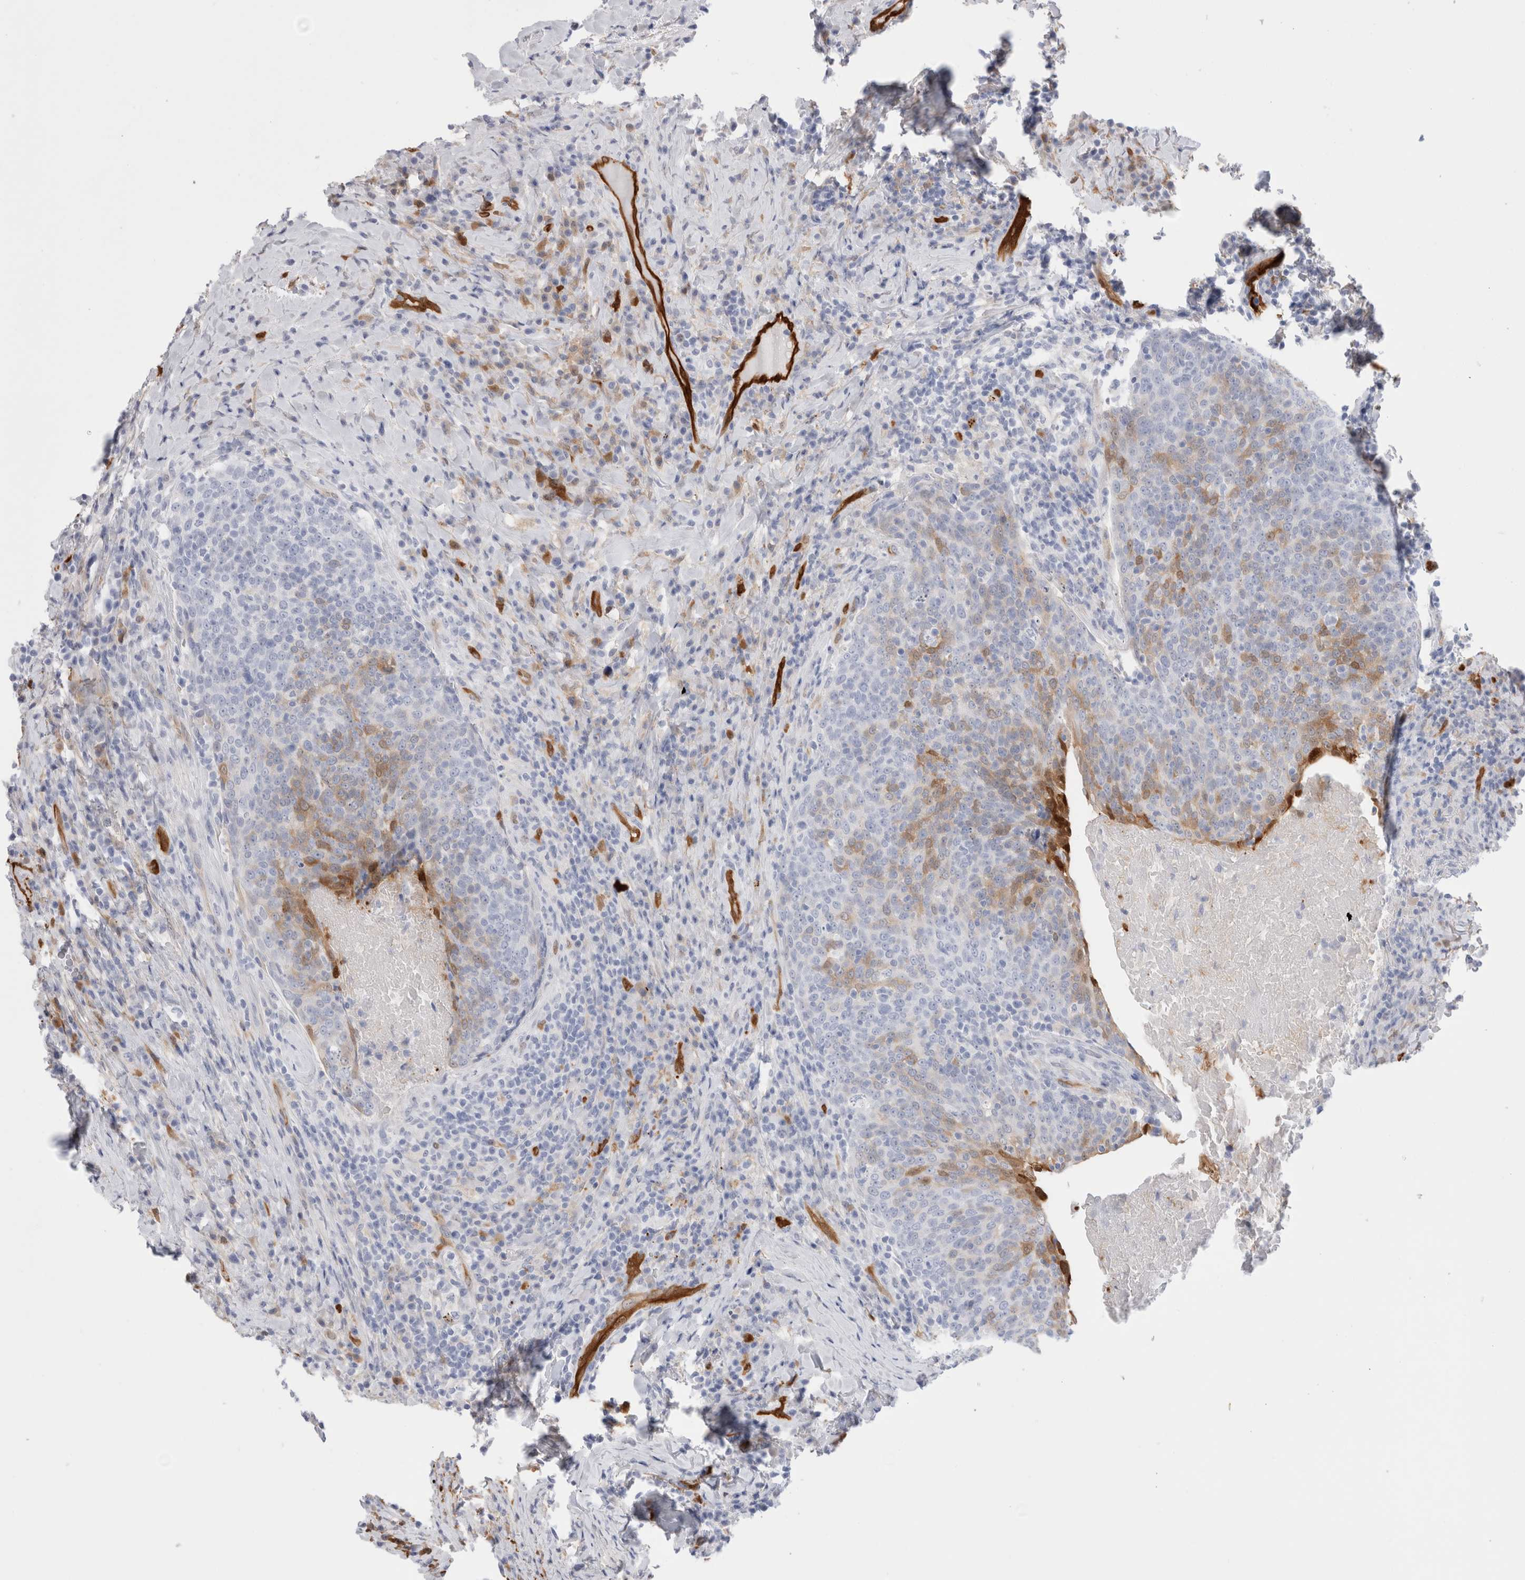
{"staining": {"intensity": "weak", "quantity": "<25%", "location": "cytoplasmic/membranous"}, "tissue": "head and neck cancer", "cell_type": "Tumor cells", "image_type": "cancer", "snomed": [{"axis": "morphology", "description": "Squamous cell carcinoma, NOS"}, {"axis": "morphology", "description": "Squamous cell carcinoma, metastatic, NOS"}, {"axis": "topography", "description": "Lymph node"}, {"axis": "topography", "description": "Head-Neck"}], "caption": "A photomicrograph of metastatic squamous cell carcinoma (head and neck) stained for a protein reveals no brown staining in tumor cells.", "gene": "NAPEPLD", "patient": {"sex": "male", "age": 62}}